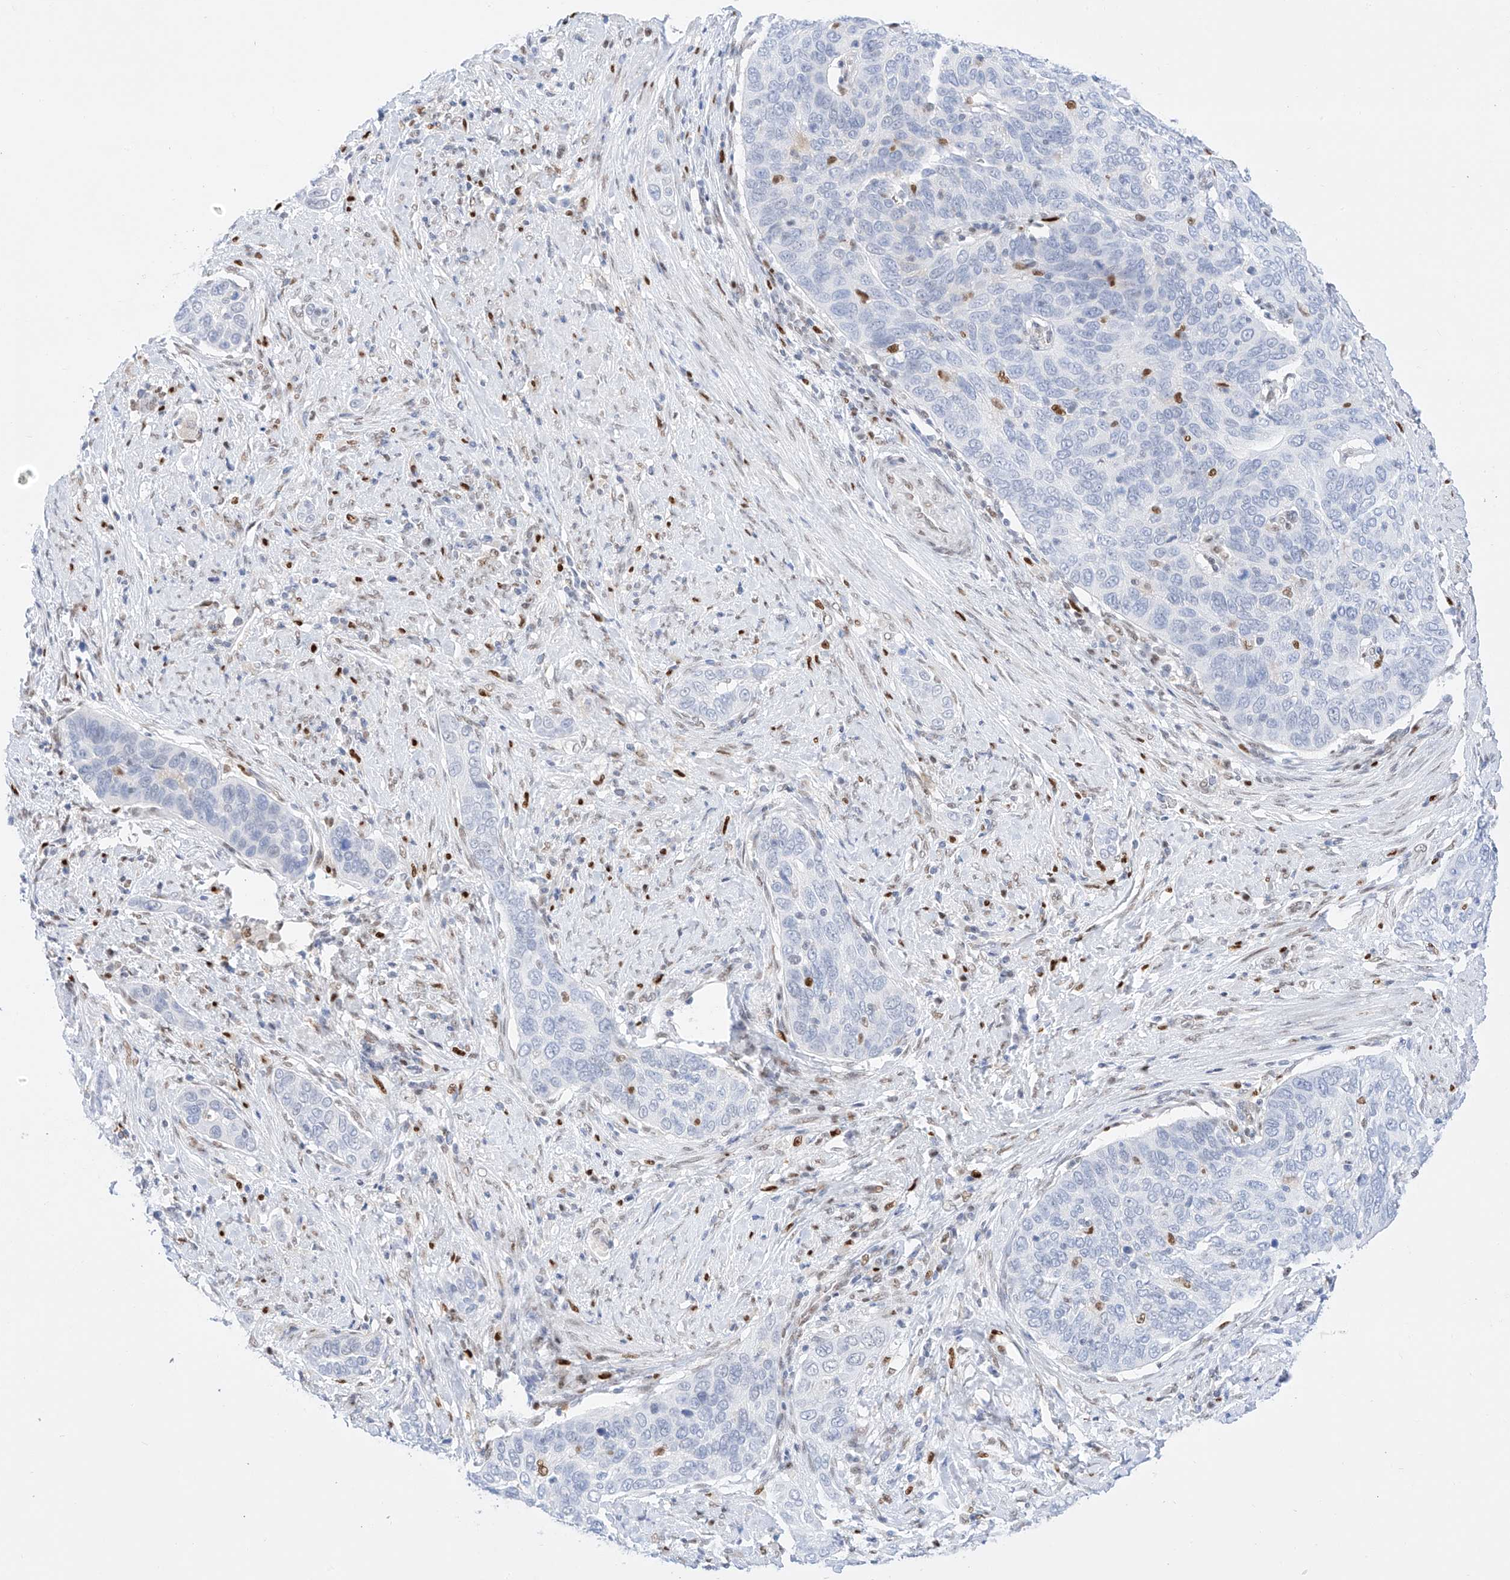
{"staining": {"intensity": "negative", "quantity": "none", "location": "none"}, "tissue": "cervical cancer", "cell_type": "Tumor cells", "image_type": "cancer", "snomed": [{"axis": "morphology", "description": "Squamous cell carcinoma, NOS"}, {"axis": "topography", "description": "Cervix"}], "caption": "The image shows no staining of tumor cells in cervical cancer (squamous cell carcinoma). The staining was performed using DAB (3,3'-diaminobenzidine) to visualize the protein expression in brown, while the nuclei were stained in blue with hematoxylin (Magnification: 20x).", "gene": "APIP", "patient": {"sex": "female", "age": 60}}